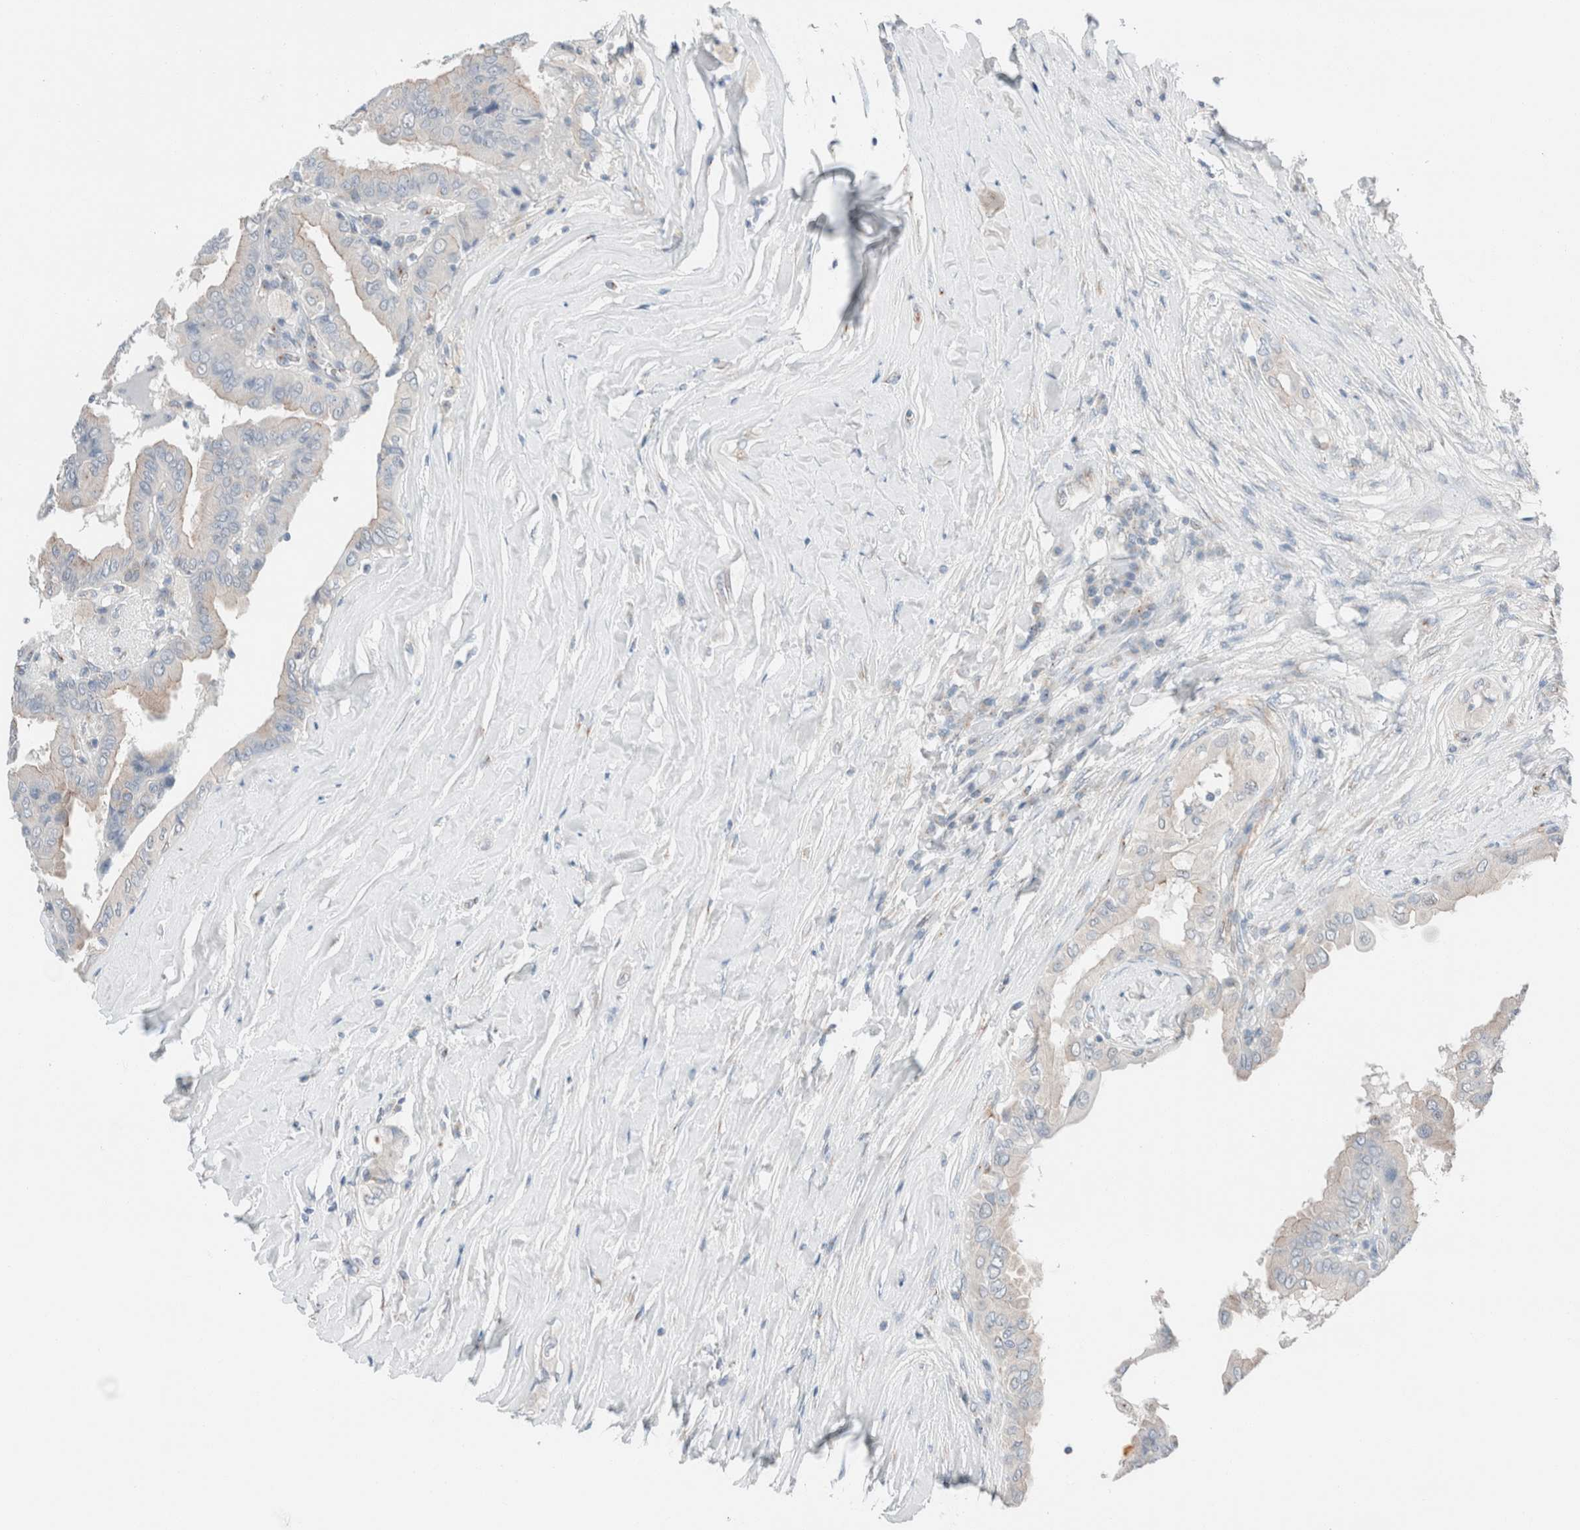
{"staining": {"intensity": "negative", "quantity": "none", "location": "none"}, "tissue": "thyroid cancer", "cell_type": "Tumor cells", "image_type": "cancer", "snomed": [{"axis": "morphology", "description": "Papillary adenocarcinoma, NOS"}, {"axis": "topography", "description": "Thyroid gland"}], "caption": "High power microscopy photomicrograph of an IHC photomicrograph of thyroid cancer, revealing no significant positivity in tumor cells.", "gene": "CASC3", "patient": {"sex": "male", "age": 33}}